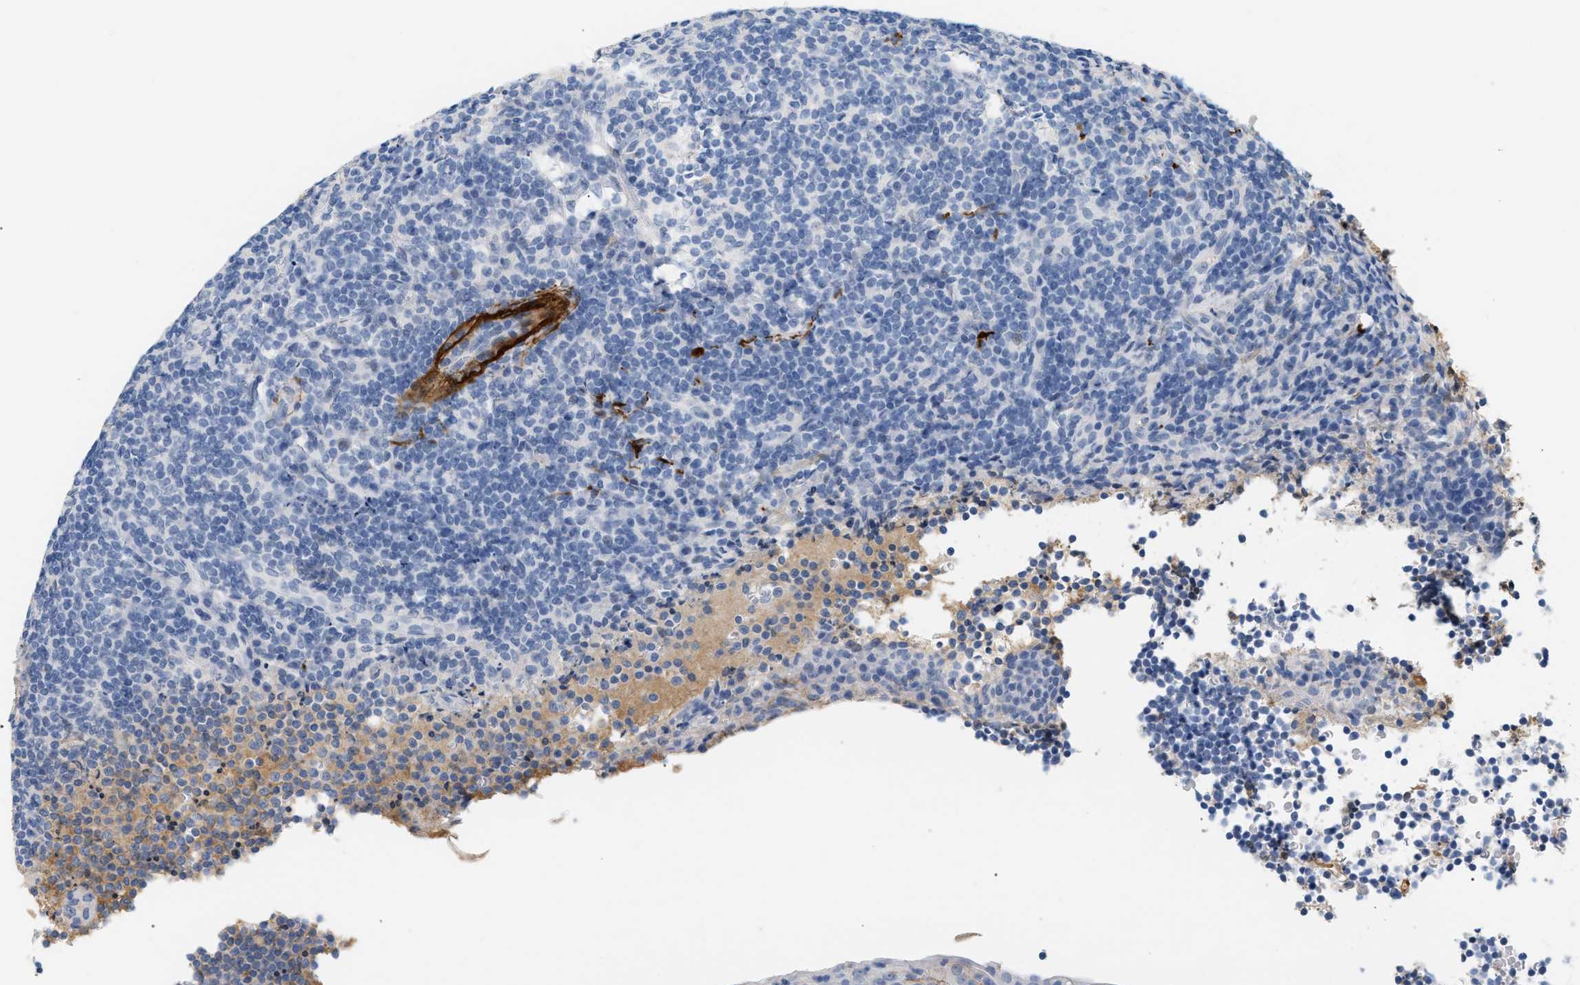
{"staining": {"intensity": "negative", "quantity": "none", "location": "none"}, "tissue": "tonsil", "cell_type": "Germinal center cells", "image_type": "normal", "snomed": [{"axis": "morphology", "description": "Normal tissue, NOS"}, {"axis": "topography", "description": "Tonsil"}], "caption": "IHC of normal human tonsil reveals no staining in germinal center cells.", "gene": "CFH", "patient": {"sex": "male", "age": 37}}